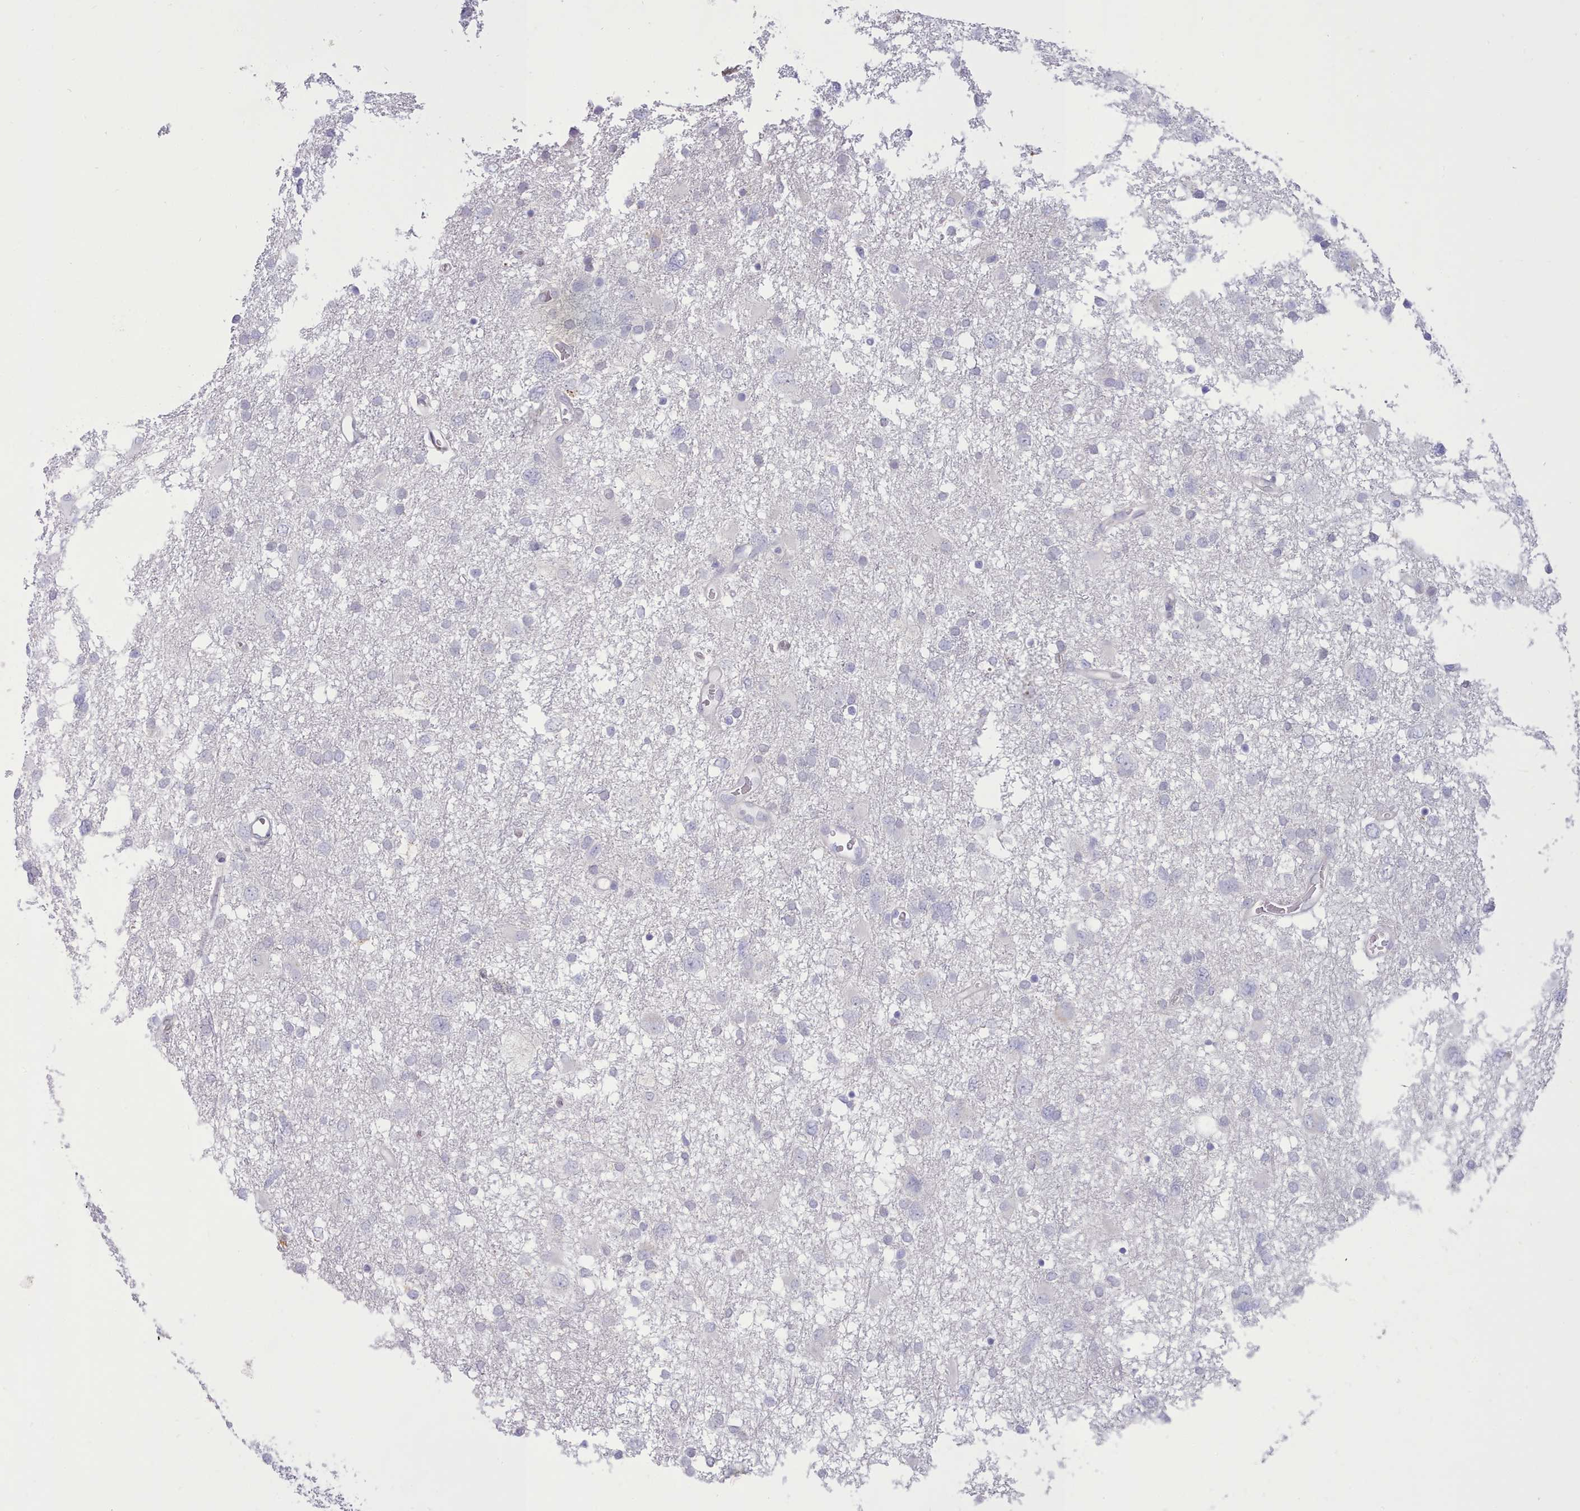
{"staining": {"intensity": "negative", "quantity": "none", "location": "none"}, "tissue": "glioma", "cell_type": "Tumor cells", "image_type": "cancer", "snomed": [{"axis": "morphology", "description": "Glioma, malignant, High grade"}, {"axis": "topography", "description": "Brain"}], "caption": "High-grade glioma (malignant) was stained to show a protein in brown. There is no significant positivity in tumor cells.", "gene": "TMEM253", "patient": {"sex": "male", "age": 61}}